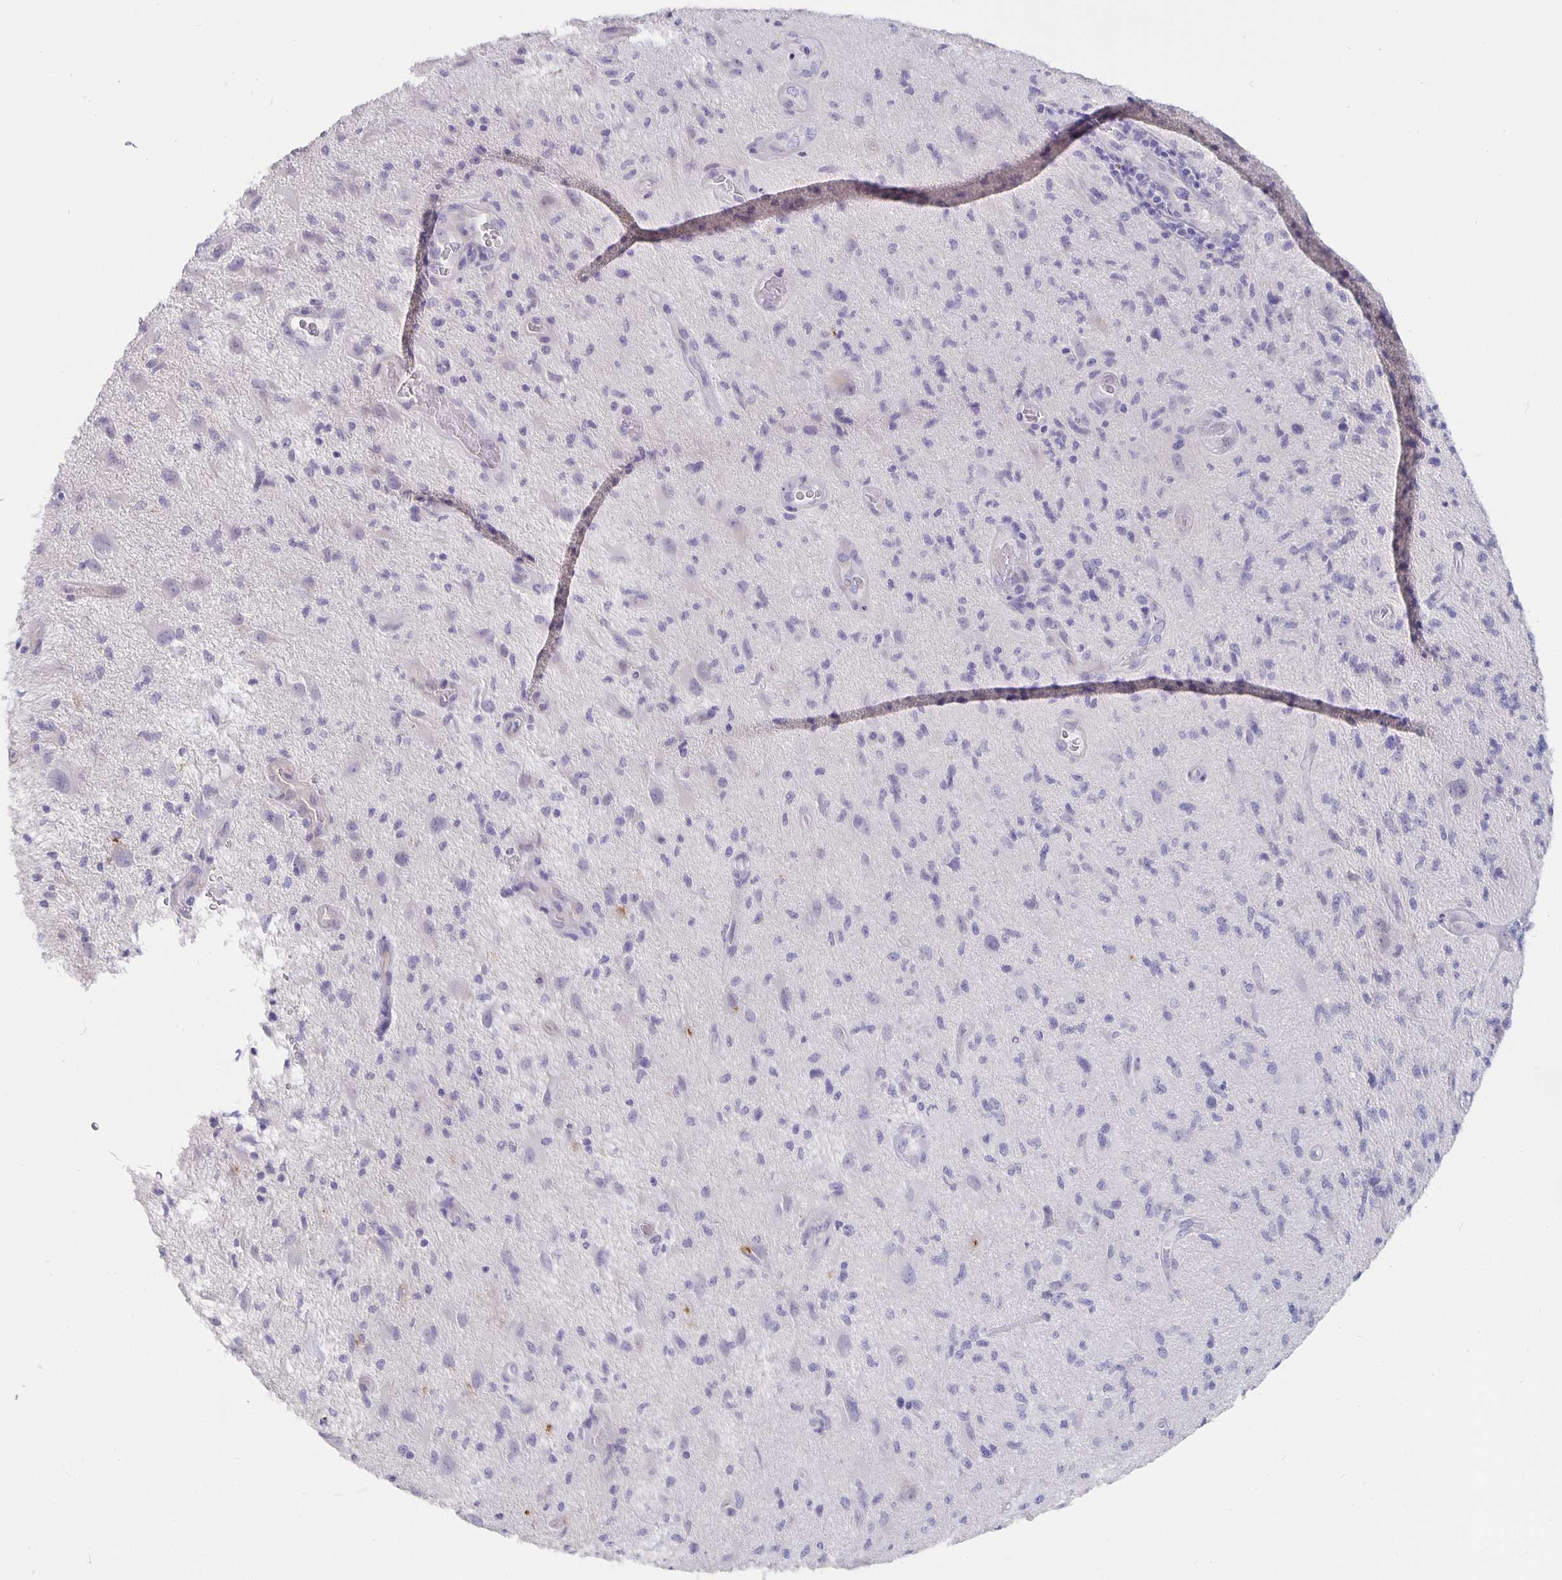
{"staining": {"intensity": "negative", "quantity": "none", "location": "none"}, "tissue": "glioma", "cell_type": "Tumor cells", "image_type": "cancer", "snomed": [{"axis": "morphology", "description": "Glioma, malignant, High grade"}, {"axis": "topography", "description": "Brain"}], "caption": "The IHC histopathology image has no significant staining in tumor cells of glioma tissue.", "gene": "CFAP74", "patient": {"sex": "male", "age": 67}}